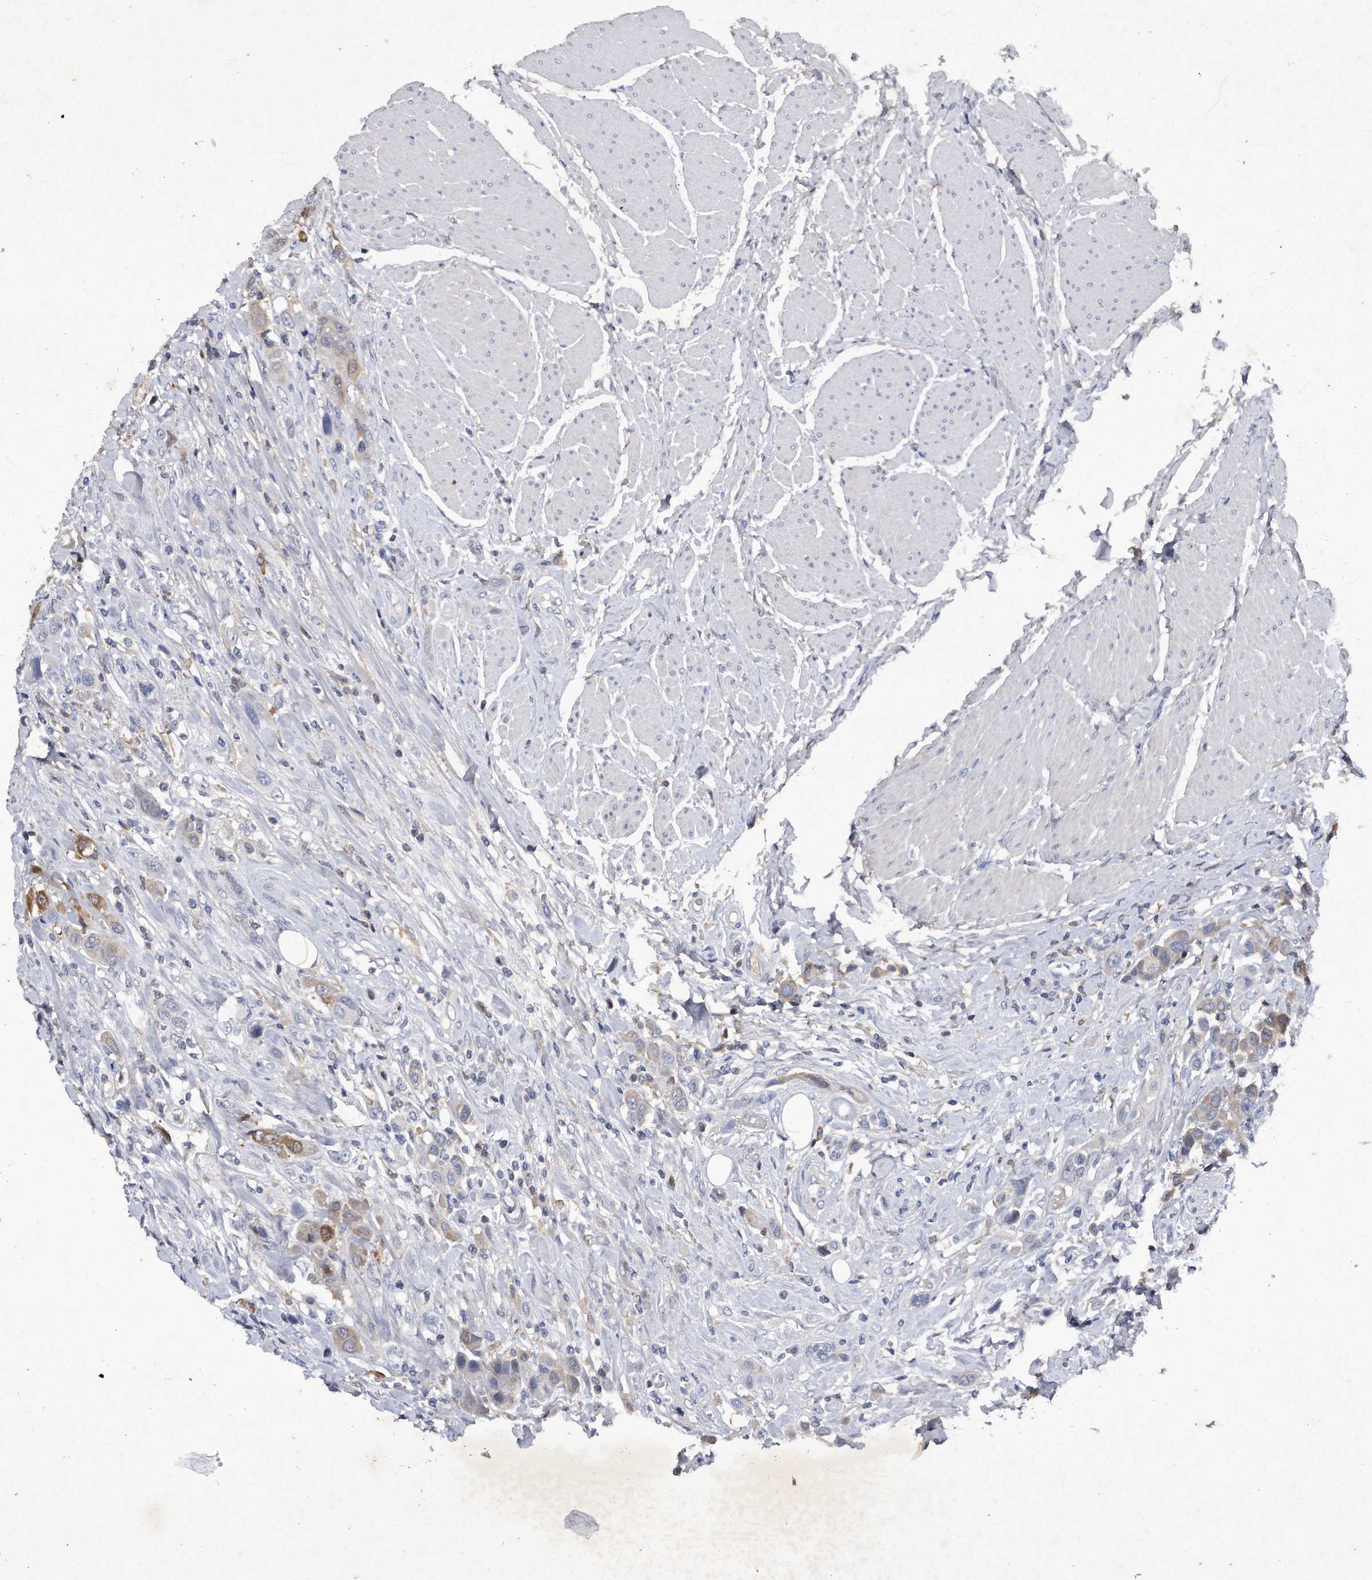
{"staining": {"intensity": "moderate", "quantity": "<25%", "location": "cytoplasmic/membranous"}, "tissue": "urothelial cancer", "cell_type": "Tumor cells", "image_type": "cancer", "snomed": [{"axis": "morphology", "description": "Urothelial carcinoma, High grade"}, {"axis": "topography", "description": "Urinary bladder"}], "caption": "Protein analysis of urothelial cancer tissue displays moderate cytoplasmic/membranous staining in about <25% of tumor cells. (Stains: DAB in brown, nuclei in blue, Microscopy: brightfield microscopy at high magnification).", "gene": "ASNS", "patient": {"sex": "male", "age": 50}}